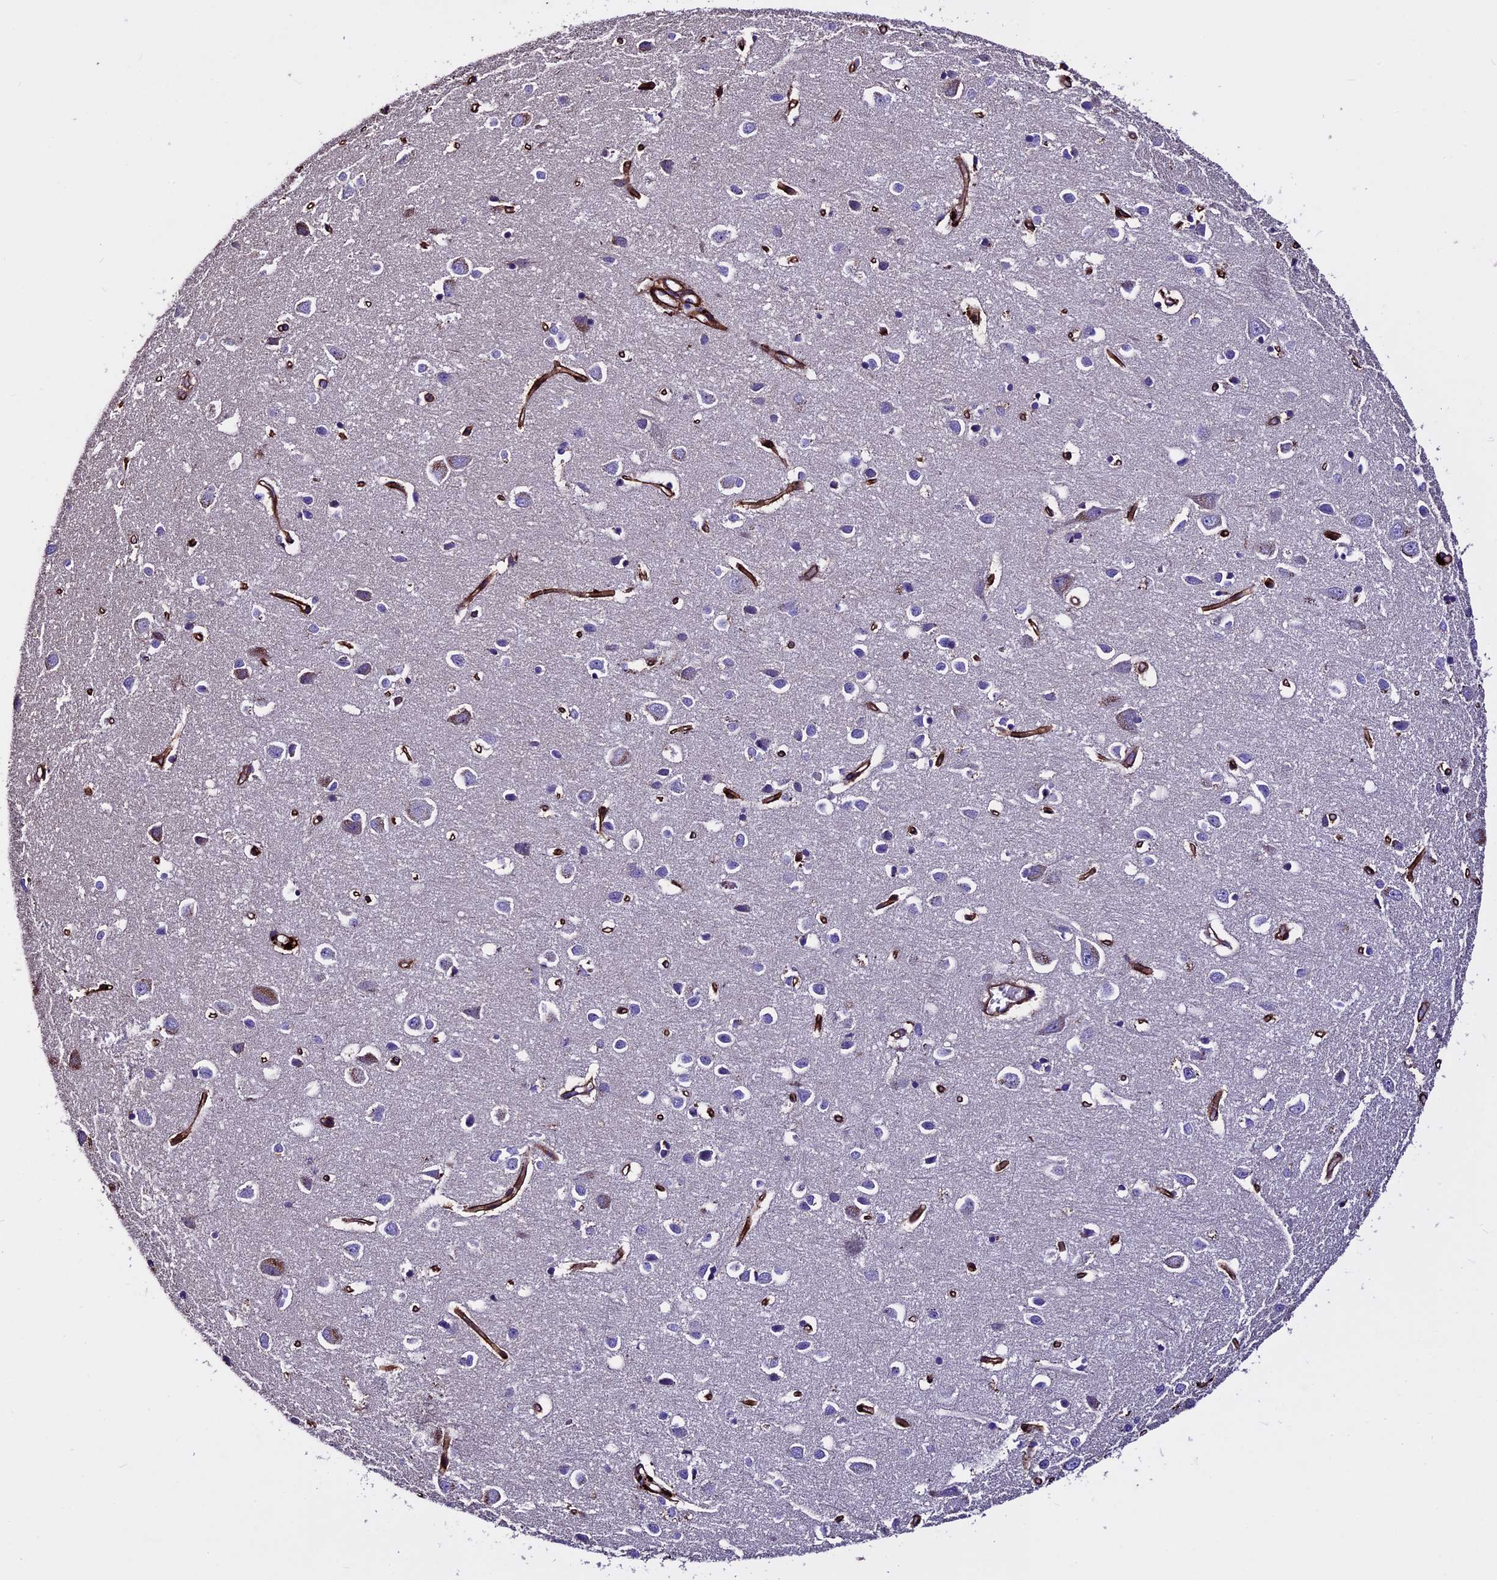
{"staining": {"intensity": "negative", "quantity": "none", "location": "none"}, "tissue": "cerebral cortex", "cell_type": "Endothelial cells", "image_type": "normal", "snomed": [{"axis": "morphology", "description": "Normal tissue, NOS"}, {"axis": "topography", "description": "Cerebral cortex"}], "caption": "Immunohistochemistry image of normal cerebral cortex: cerebral cortex stained with DAB exhibits no significant protein positivity in endothelial cells.", "gene": "EVA1B", "patient": {"sex": "female", "age": 64}}